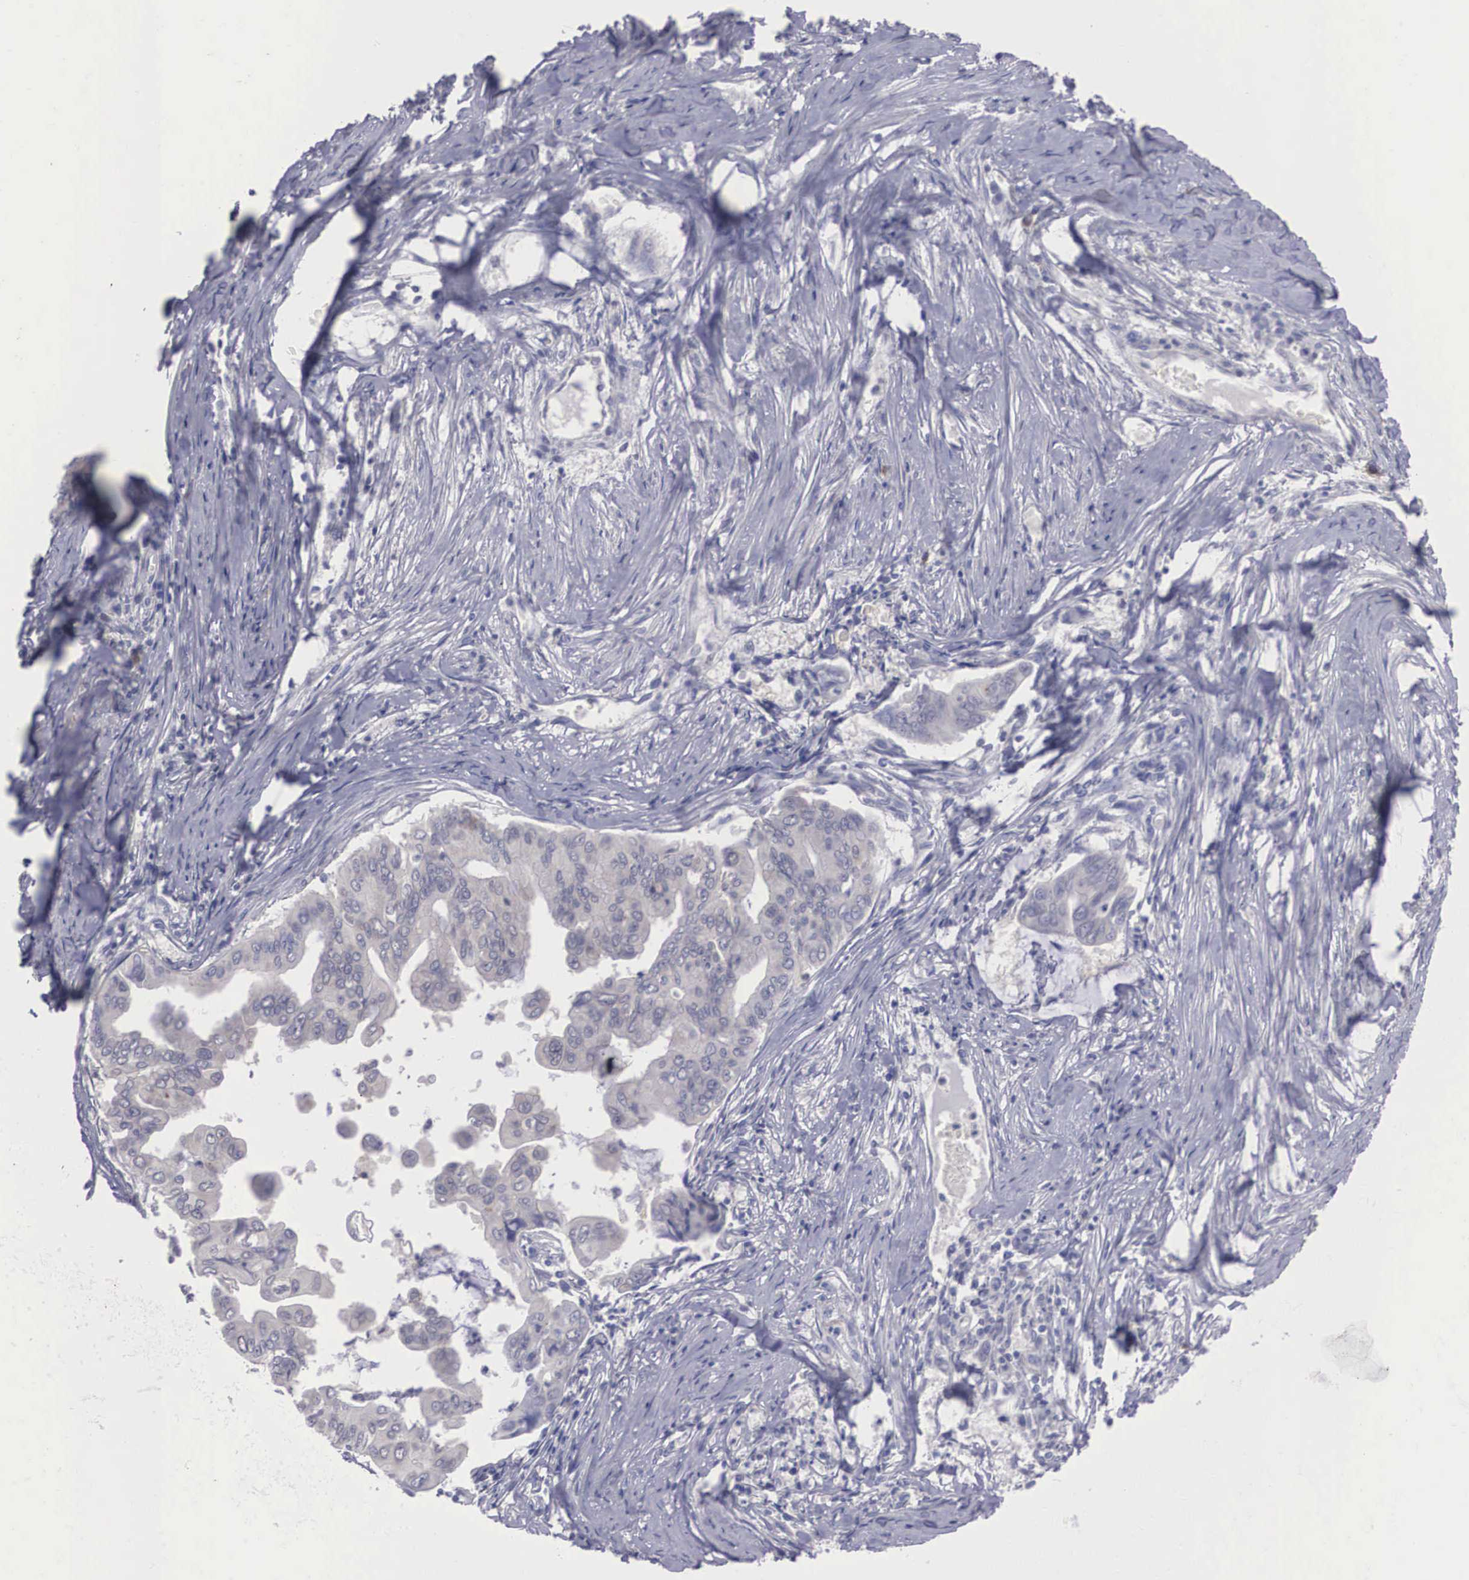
{"staining": {"intensity": "negative", "quantity": "none", "location": "none"}, "tissue": "stomach cancer", "cell_type": "Tumor cells", "image_type": "cancer", "snomed": [{"axis": "morphology", "description": "Adenocarcinoma, NOS"}, {"axis": "topography", "description": "Stomach, upper"}], "caption": "Immunohistochemical staining of human stomach cancer (adenocarcinoma) reveals no significant staining in tumor cells. Brightfield microscopy of IHC stained with DAB (brown) and hematoxylin (blue), captured at high magnification.", "gene": "REPS2", "patient": {"sex": "male", "age": 80}}